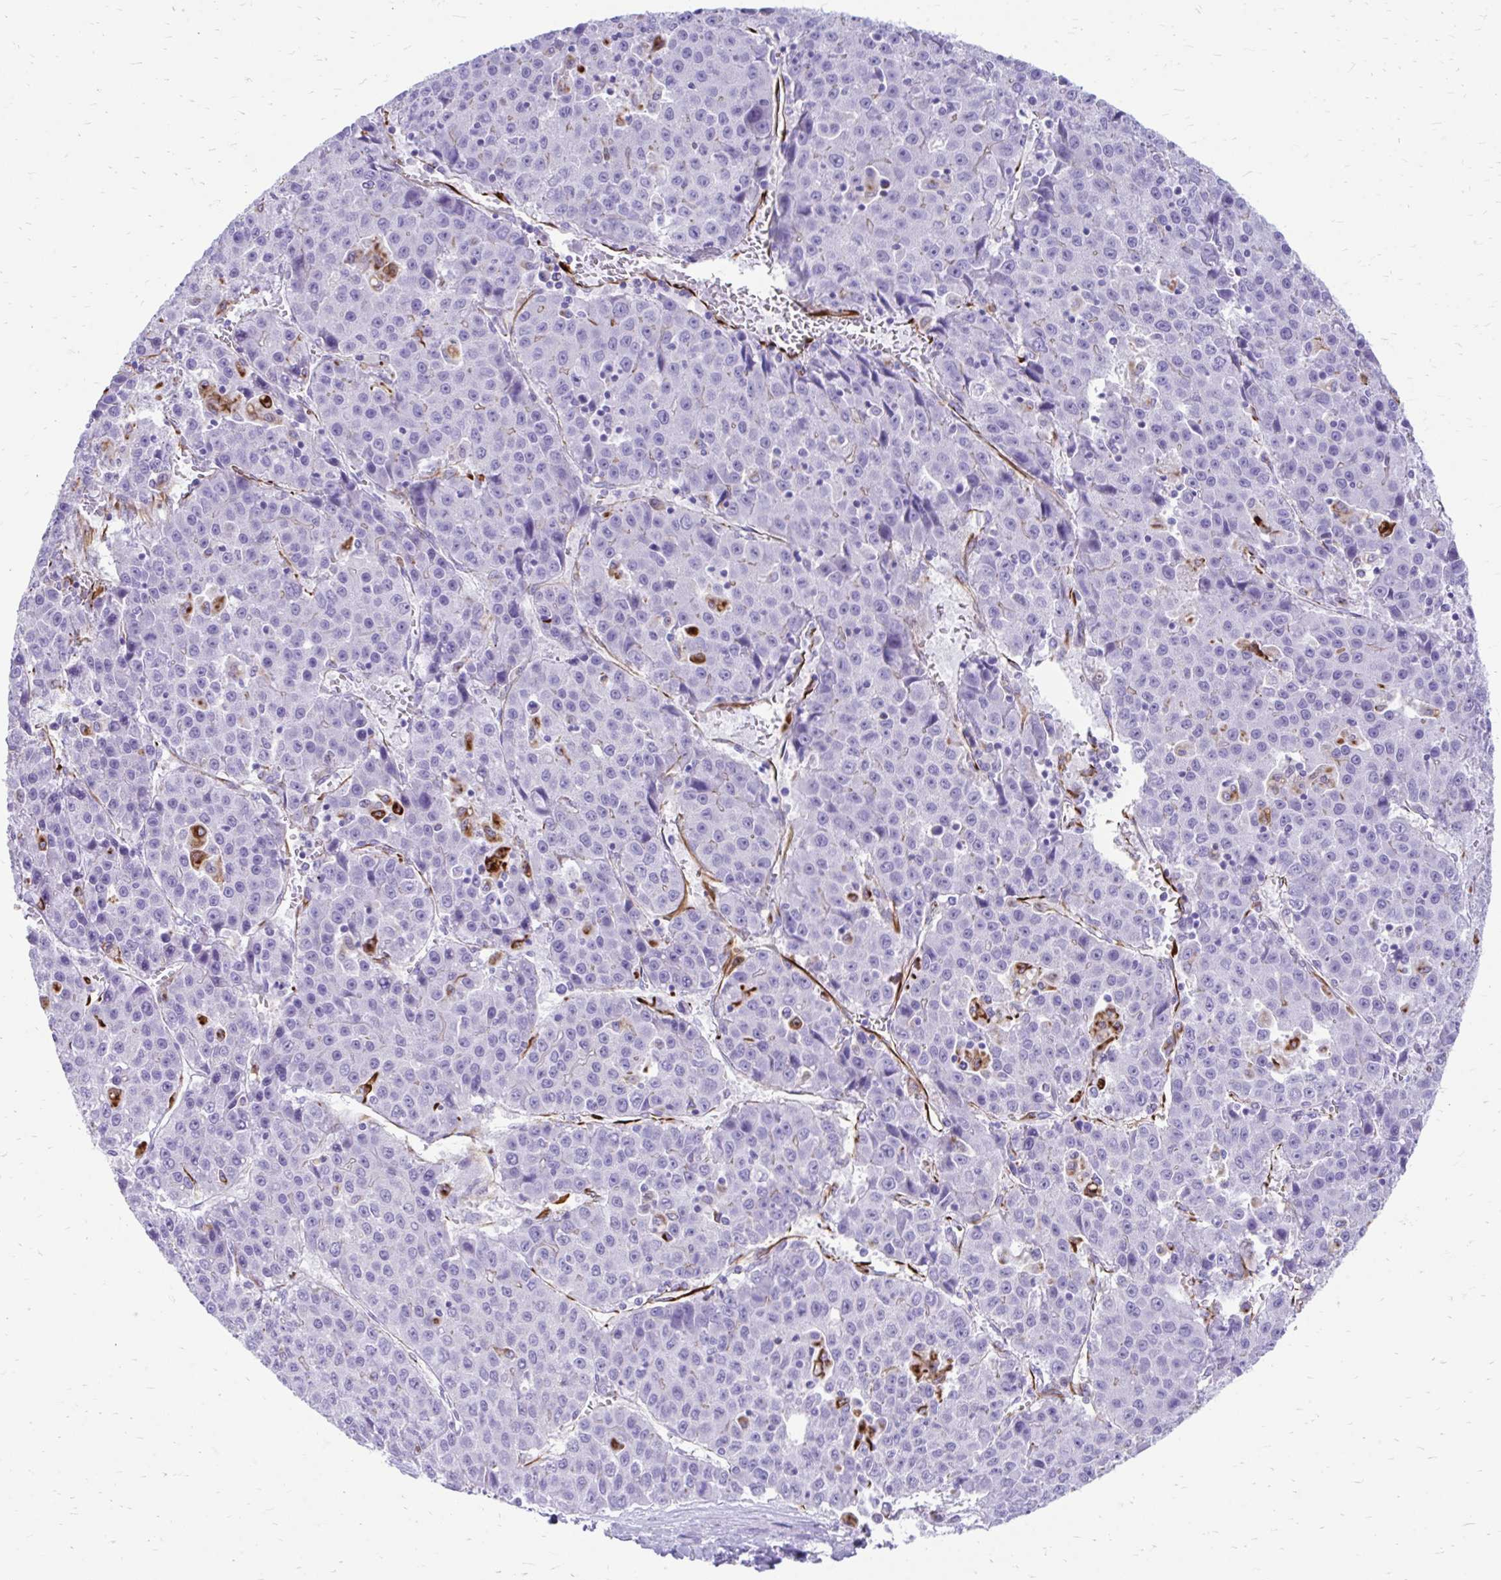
{"staining": {"intensity": "negative", "quantity": "none", "location": "none"}, "tissue": "liver cancer", "cell_type": "Tumor cells", "image_type": "cancer", "snomed": [{"axis": "morphology", "description": "Carcinoma, Hepatocellular, NOS"}, {"axis": "topography", "description": "Liver"}], "caption": "Tumor cells show no significant positivity in liver cancer (hepatocellular carcinoma).", "gene": "ZNF699", "patient": {"sex": "female", "age": 53}}